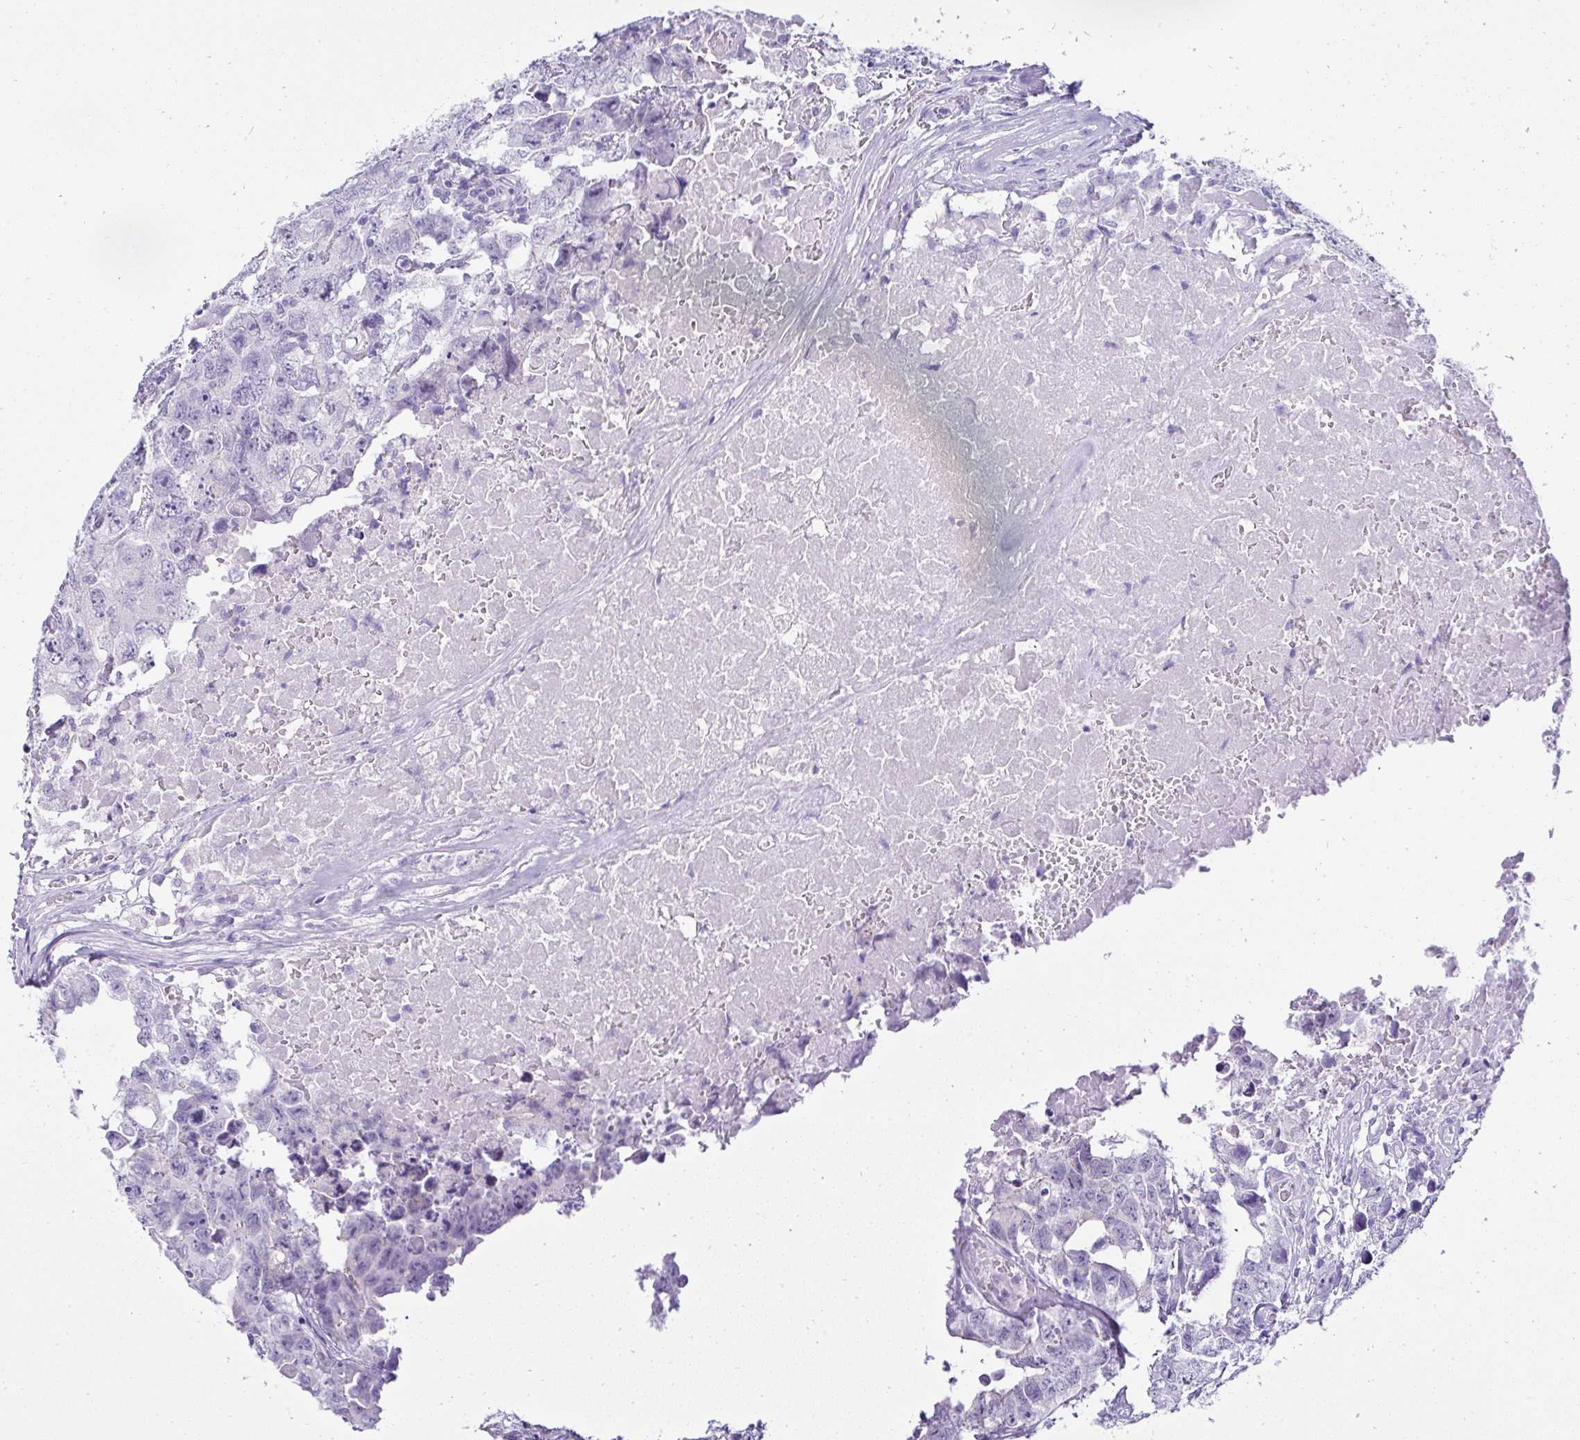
{"staining": {"intensity": "negative", "quantity": "none", "location": "none"}, "tissue": "testis cancer", "cell_type": "Tumor cells", "image_type": "cancer", "snomed": [{"axis": "morphology", "description": "Carcinoma, Embryonal, NOS"}, {"axis": "topography", "description": "Testis"}], "caption": "IHC micrograph of human testis cancer (embryonal carcinoma) stained for a protein (brown), which demonstrates no positivity in tumor cells.", "gene": "RNF183", "patient": {"sex": "male", "age": 22}}